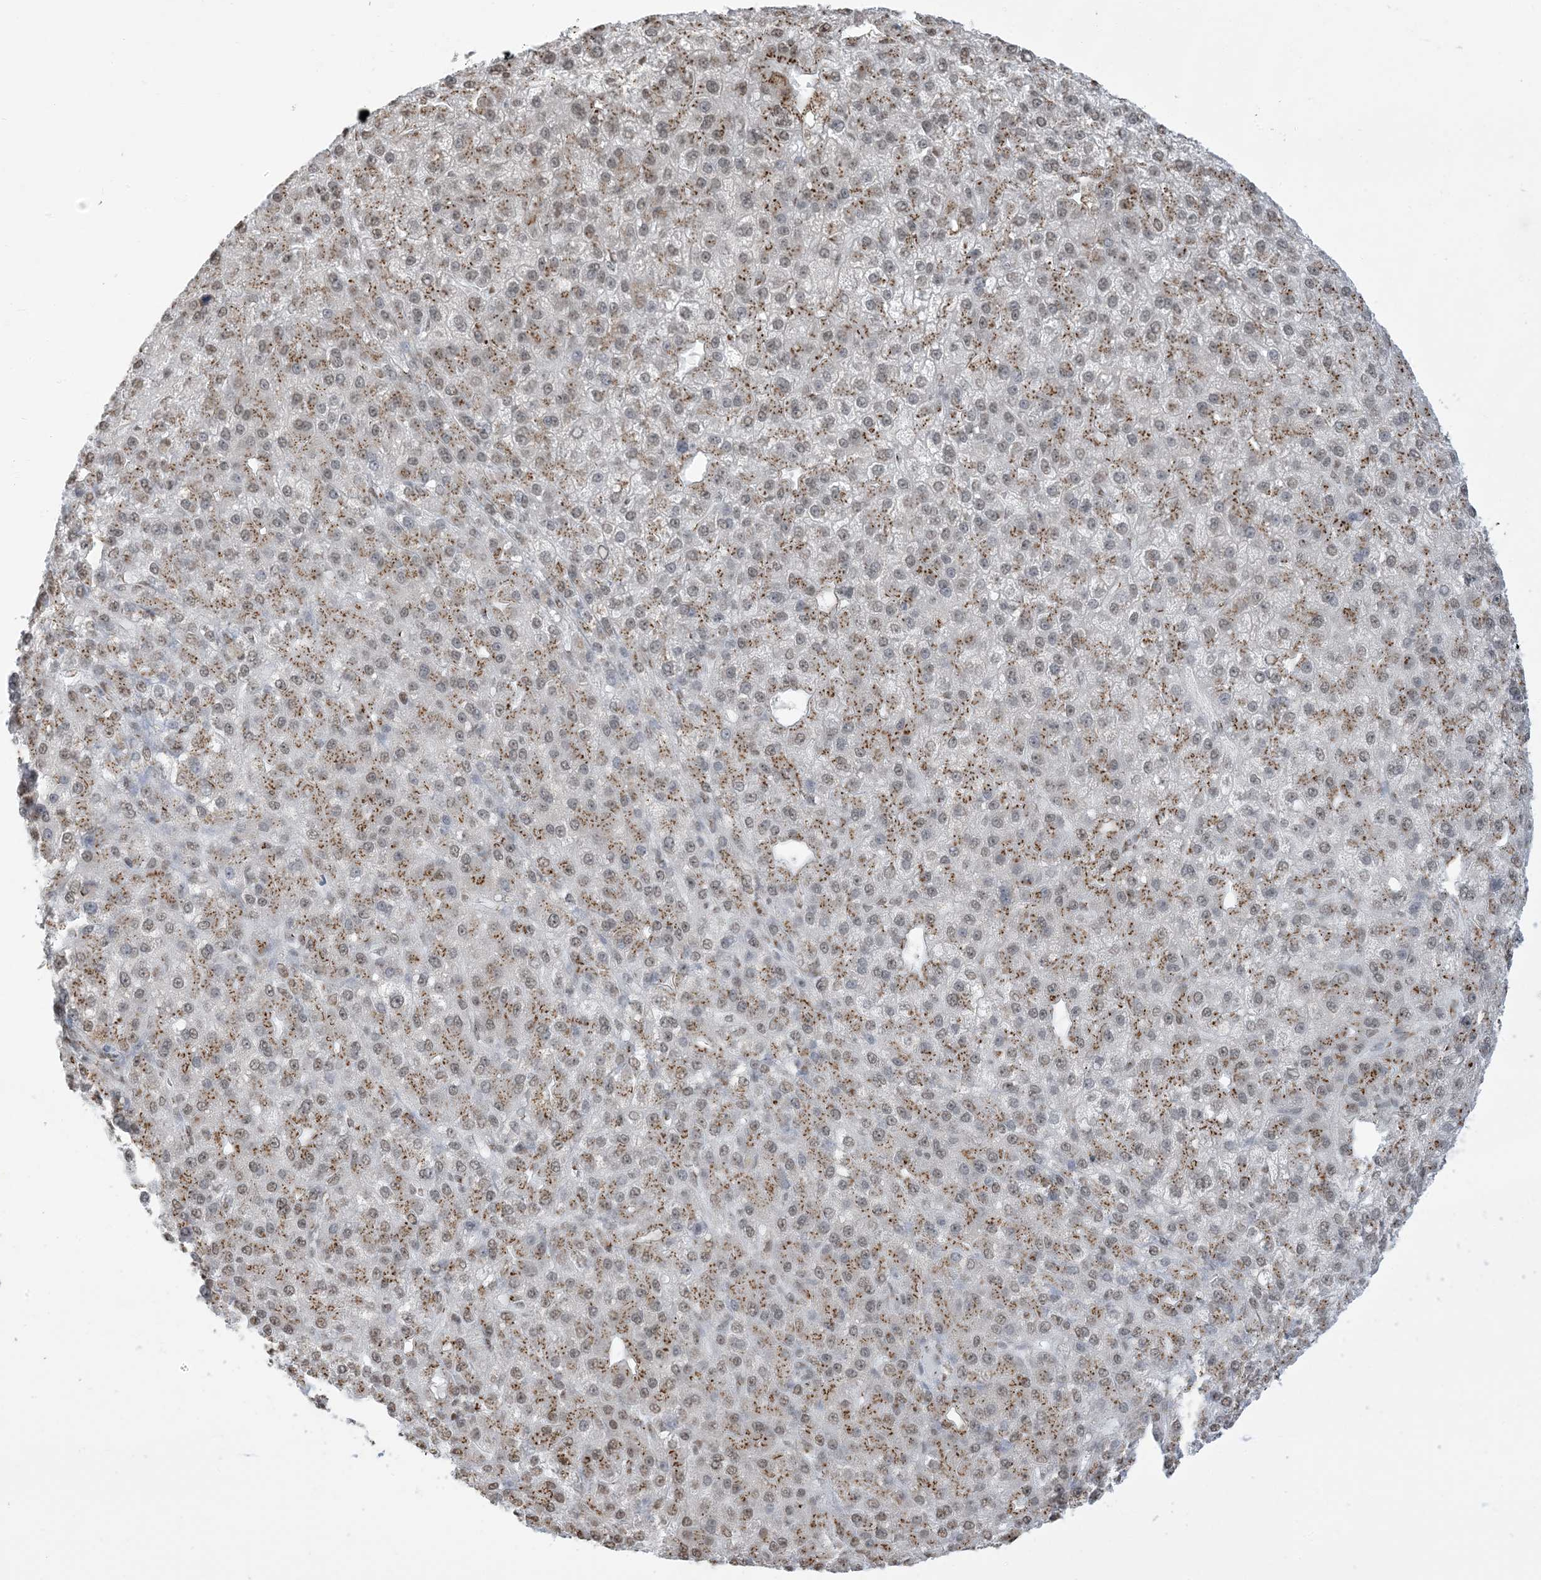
{"staining": {"intensity": "moderate", "quantity": "25%-75%", "location": "cytoplasmic/membranous"}, "tissue": "liver cancer", "cell_type": "Tumor cells", "image_type": "cancer", "snomed": [{"axis": "morphology", "description": "Carcinoma, Hepatocellular, NOS"}, {"axis": "topography", "description": "Liver"}], "caption": "Approximately 25%-75% of tumor cells in hepatocellular carcinoma (liver) demonstrate moderate cytoplasmic/membranous protein expression as visualized by brown immunohistochemical staining.", "gene": "GPR107", "patient": {"sex": "male", "age": 67}}